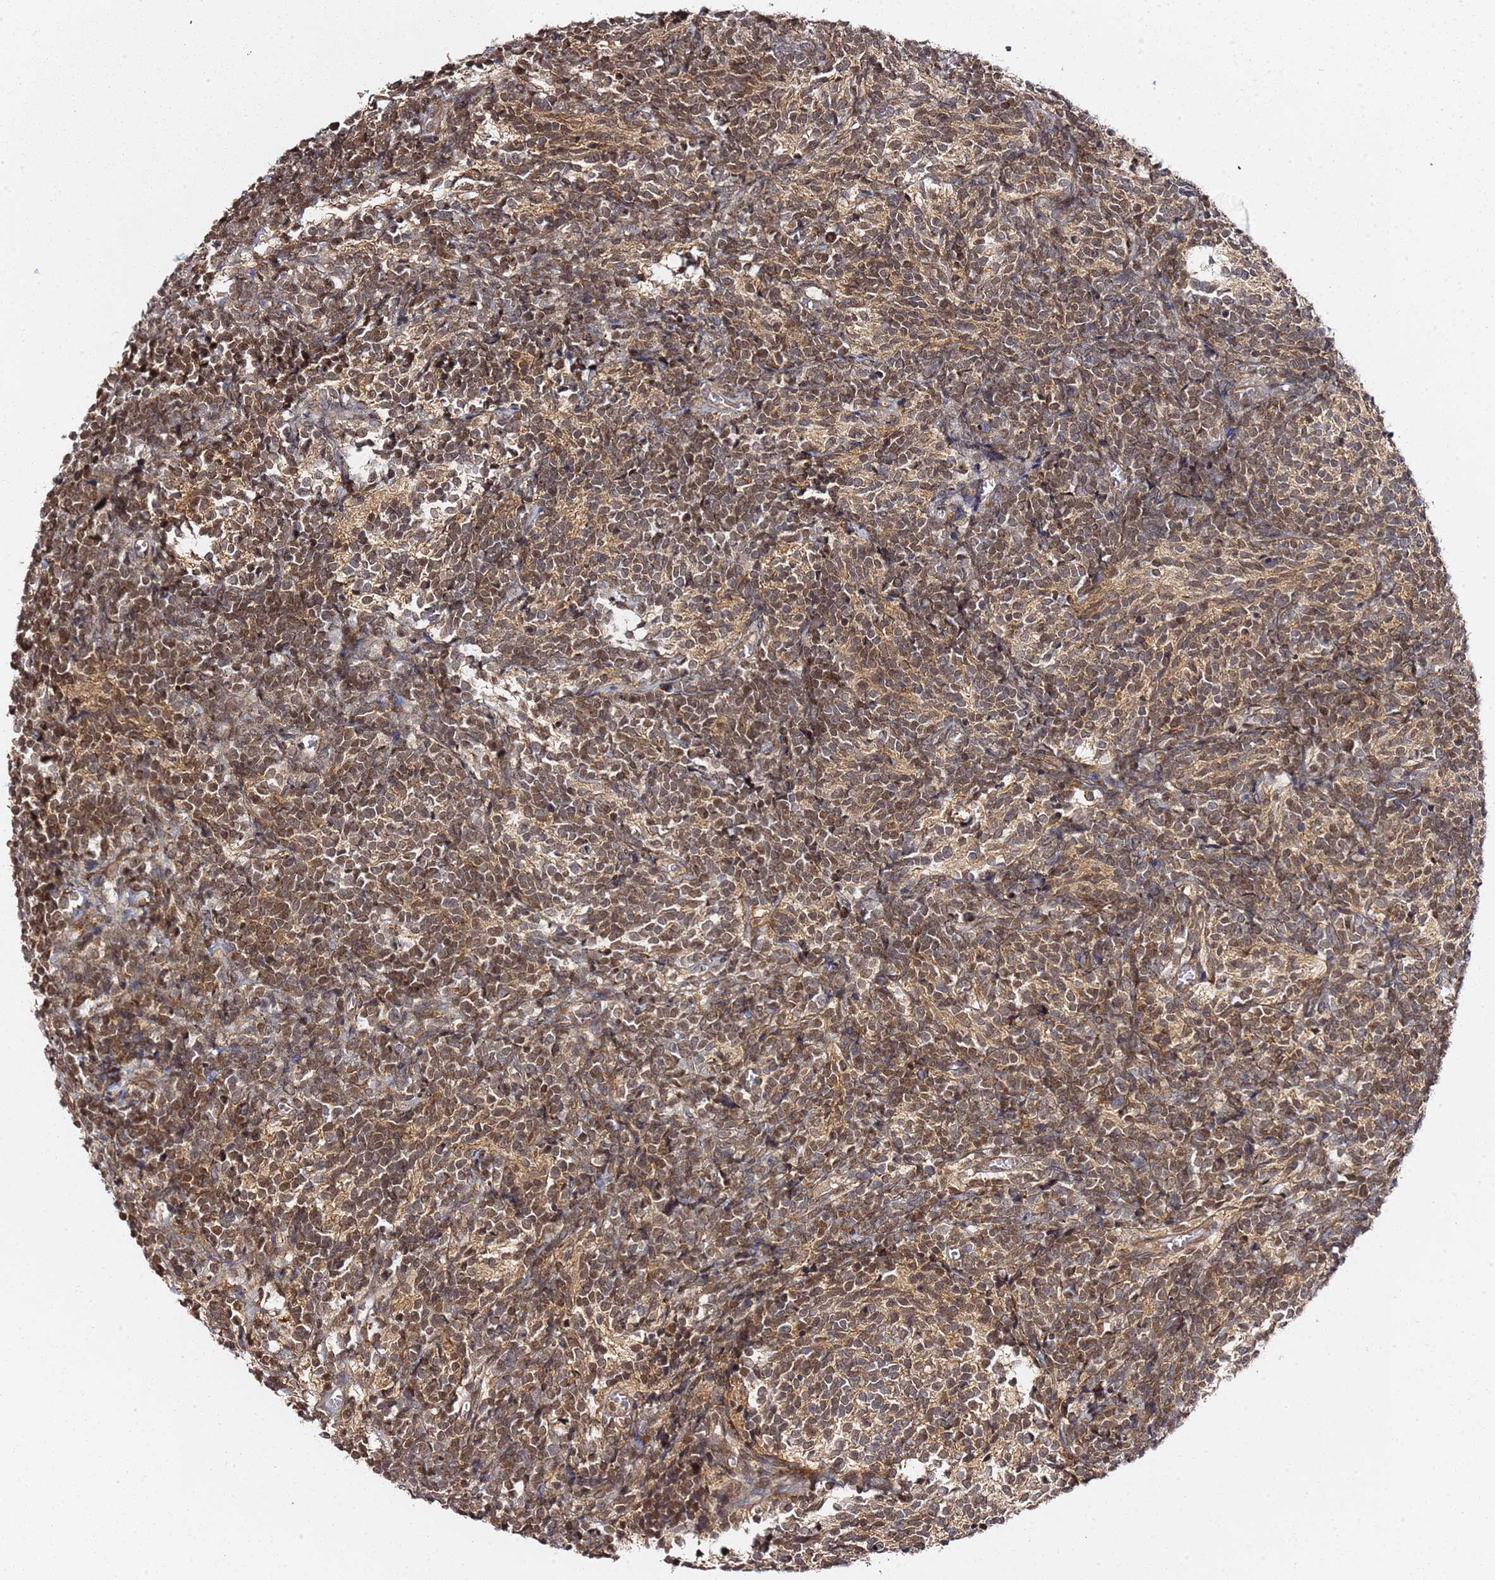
{"staining": {"intensity": "moderate", "quantity": "25%-75%", "location": "cytoplasmic/membranous,nuclear"}, "tissue": "glioma", "cell_type": "Tumor cells", "image_type": "cancer", "snomed": [{"axis": "morphology", "description": "Glioma, malignant, Low grade"}, {"axis": "topography", "description": "Brain"}], "caption": "A micrograph of human low-grade glioma (malignant) stained for a protein shows moderate cytoplasmic/membranous and nuclear brown staining in tumor cells.", "gene": "PRKAB2", "patient": {"sex": "female", "age": 1}}